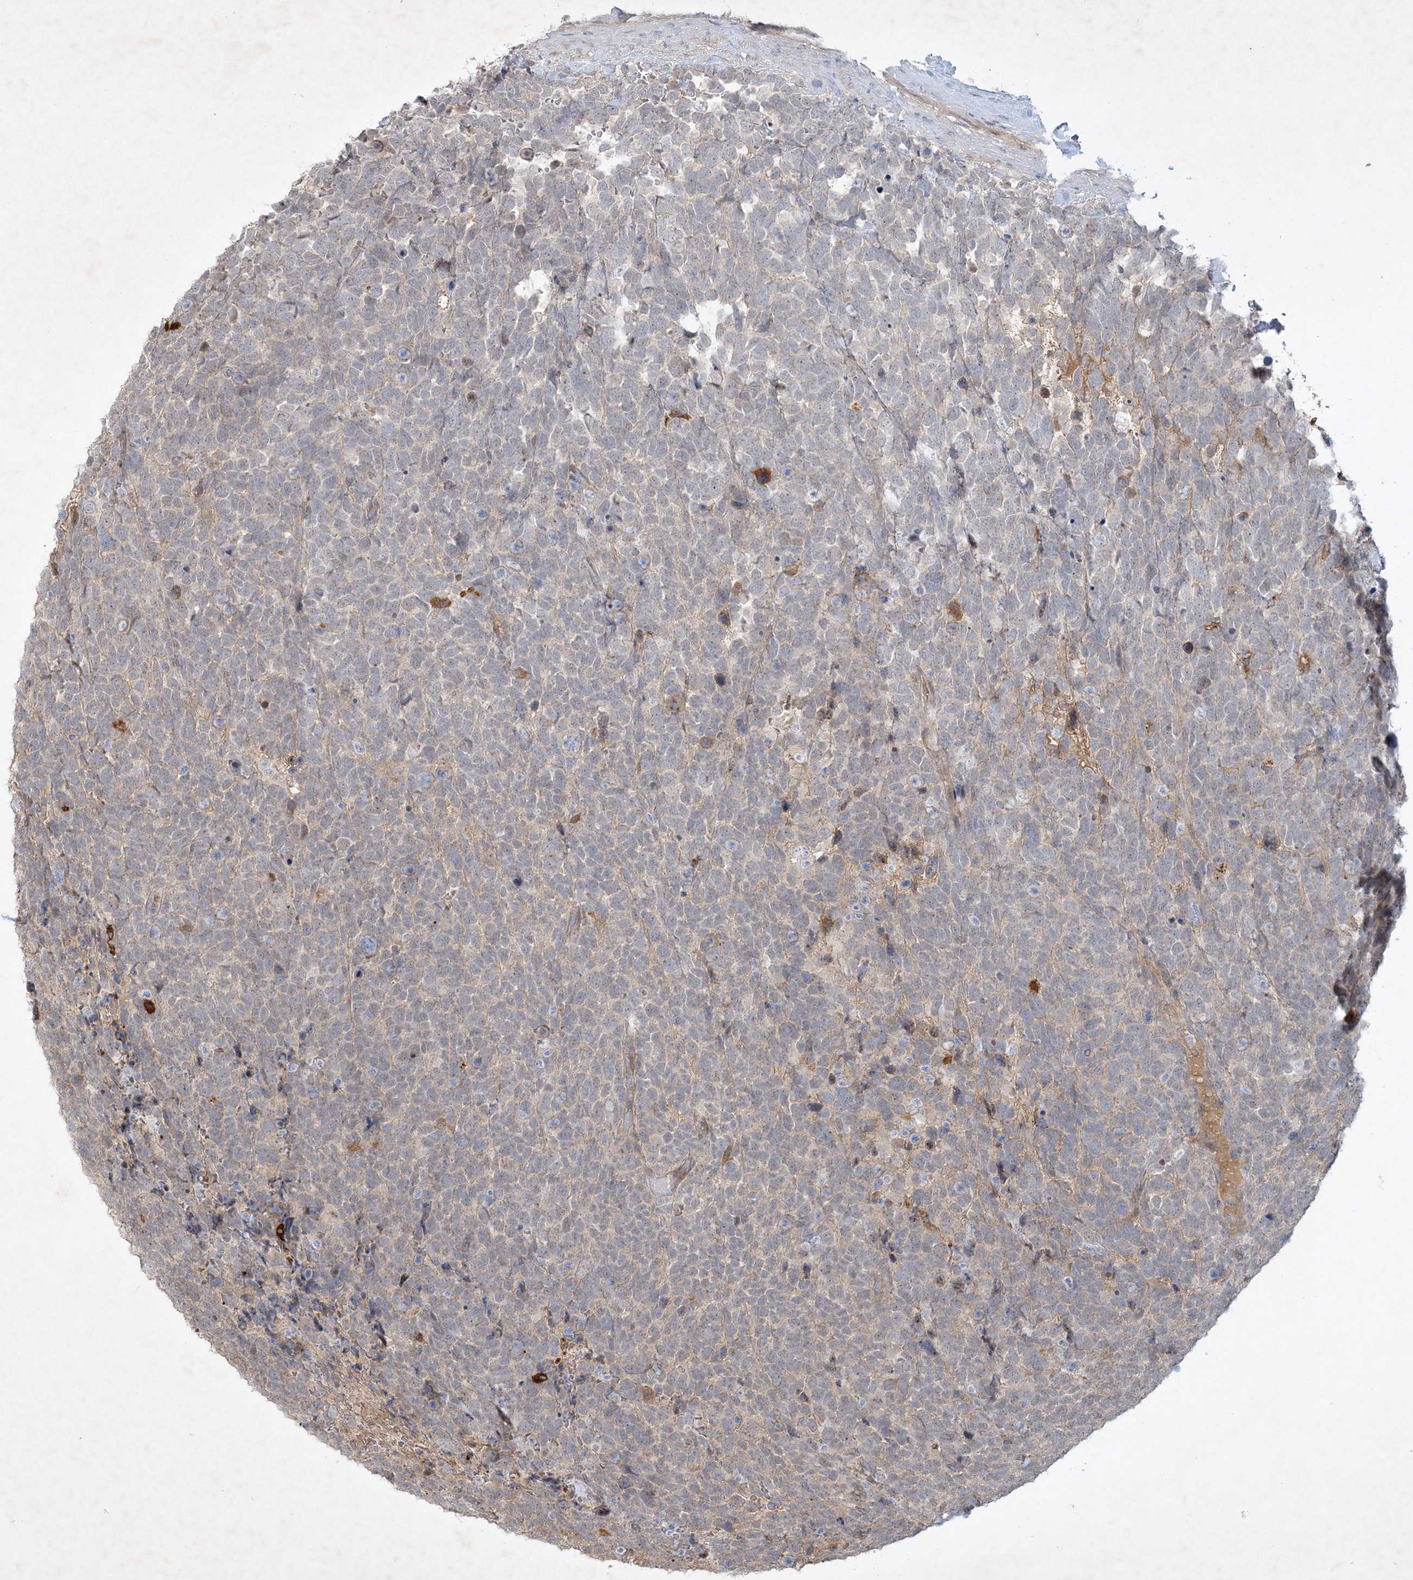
{"staining": {"intensity": "weak", "quantity": "25%-75%", "location": "cytoplasmic/membranous"}, "tissue": "urothelial cancer", "cell_type": "Tumor cells", "image_type": "cancer", "snomed": [{"axis": "morphology", "description": "Urothelial carcinoma, High grade"}, {"axis": "topography", "description": "Urinary bladder"}], "caption": "The micrograph displays immunohistochemical staining of urothelial cancer. There is weak cytoplasmic/membranous expression is appreciated in about 25%-75% of tumor cells. (IHC, brightfield microscopy, high magnification).", "gene": "THG1L", "patient": {"sex": "female", "age": 82}}